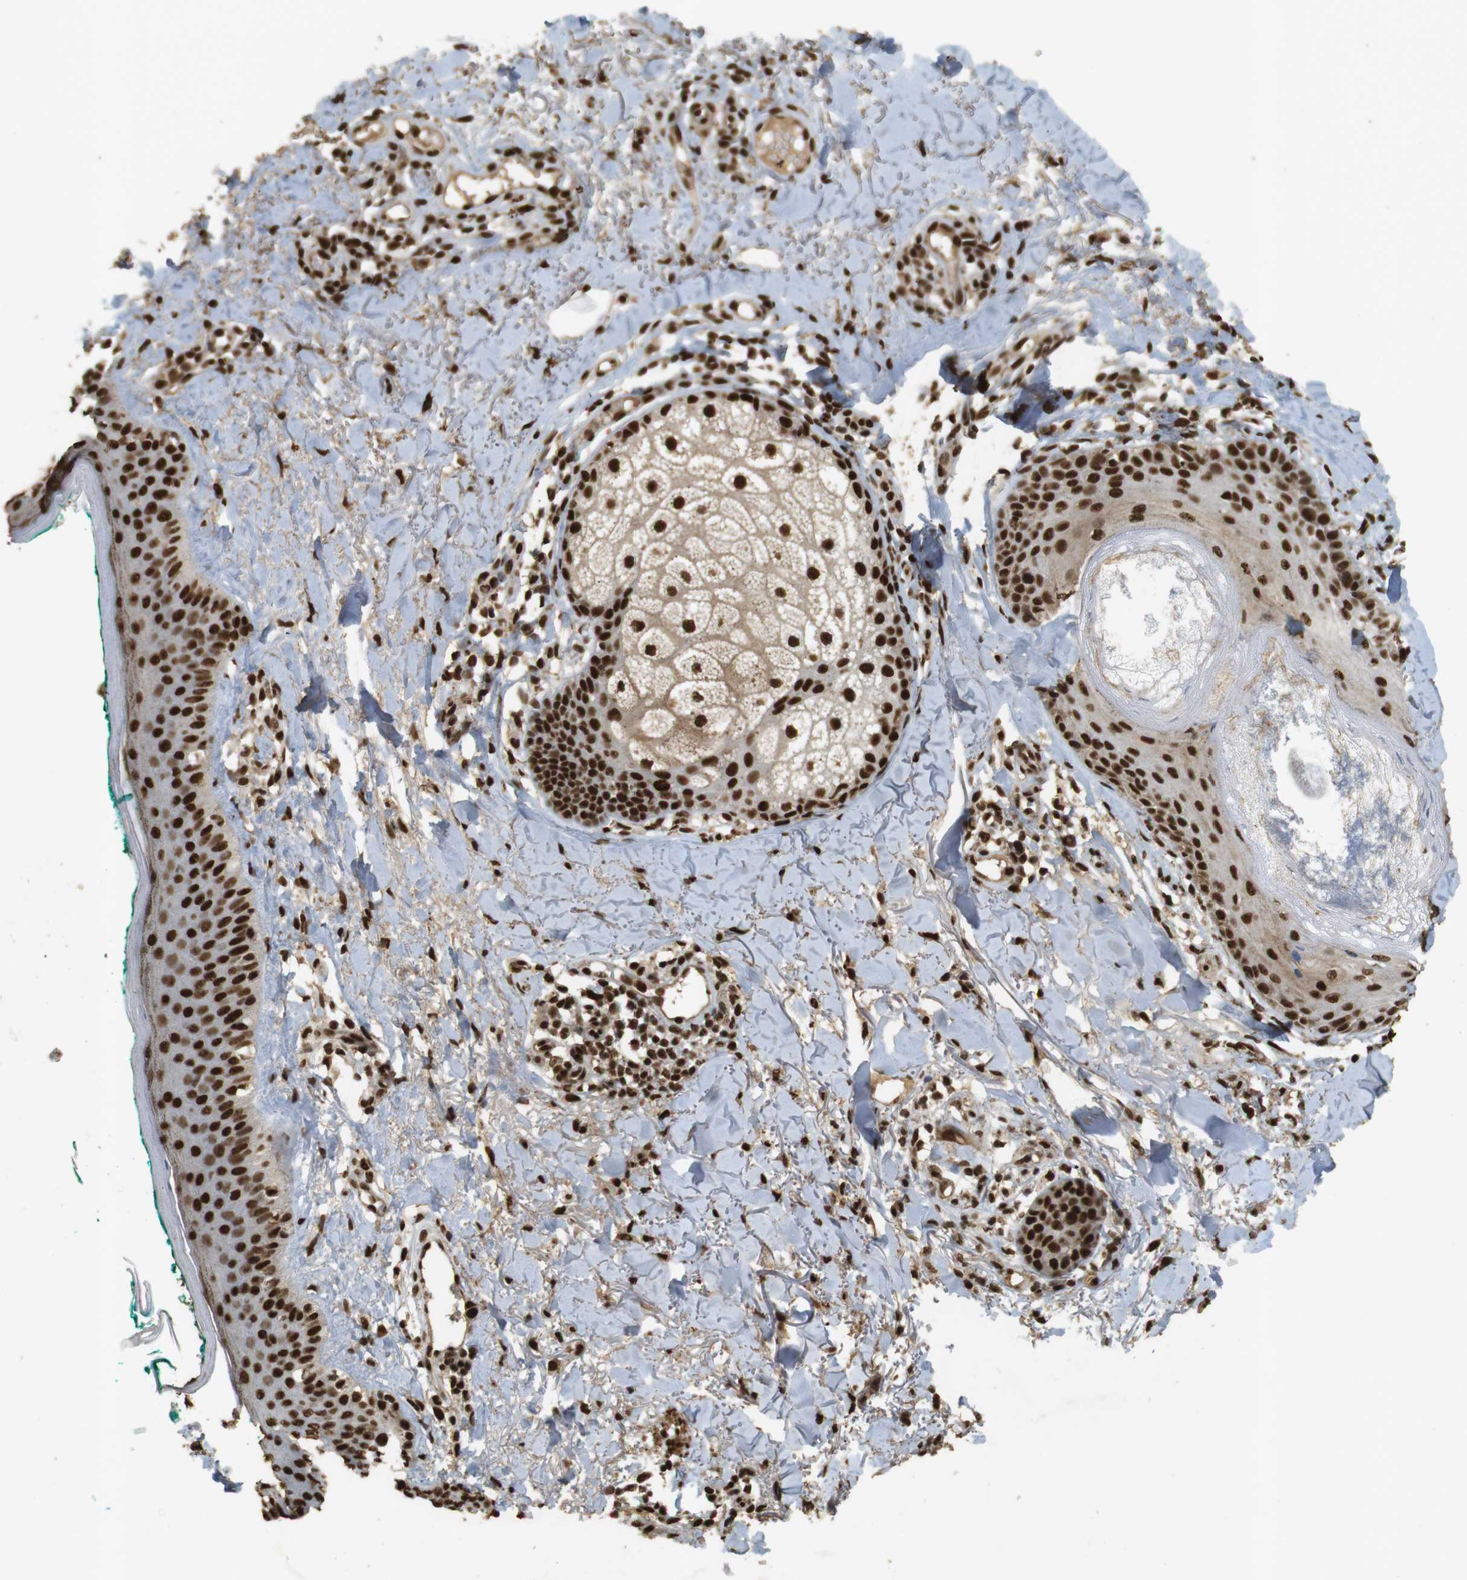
{"staining": {"intensity": "strong", "quantity": ">75%", "location": "nuclear"}, "tissue": "skin cancer", "cell_type": "Tumor cells", "image_type": "cancer", "snomed": [{"axis": "morphology", "description": "Basal cell carcinoma"}, {"axis": "topography", "description": "Skin"}], "caption": "IHC of skin basal cell carcinoma exhibits high levels of strong nuclear staining in approximately >75% of tumor cells.", "gene": "GATA4", "patient": {"sex": "male", "age": 43}}